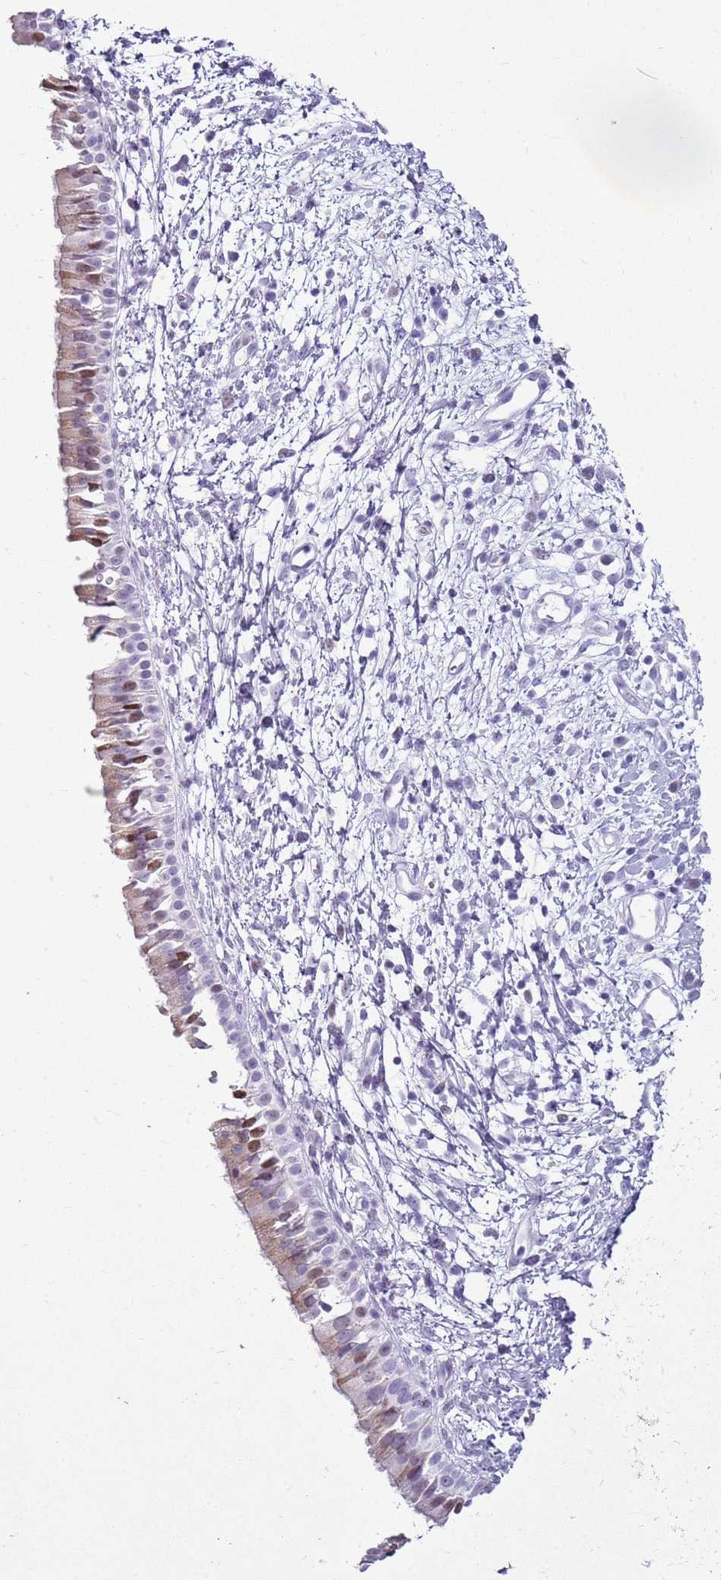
{"staining": {"intensity": "weak", "quantity": "25%-75%", "location": "cytoplasmic/membranous,nuclear"}, "tissue": "nasopharynx", "cell_type": "Respiratory epithelial cells", "image_type": "normal", "snomed": [{"axis": "morphology", "description": "Normal tissue, NOS"}, {"axis": "topography", "description": "Nasopharynx"}], "caption": "Protein staining of normal nasopharynx exhibits weak cytoplasmic/membranous,nuclear expression in about 25%-75% of respiratory epithelial cells.", "gene": "ASIP", "patient": {"sex": "male", "age": 22}}